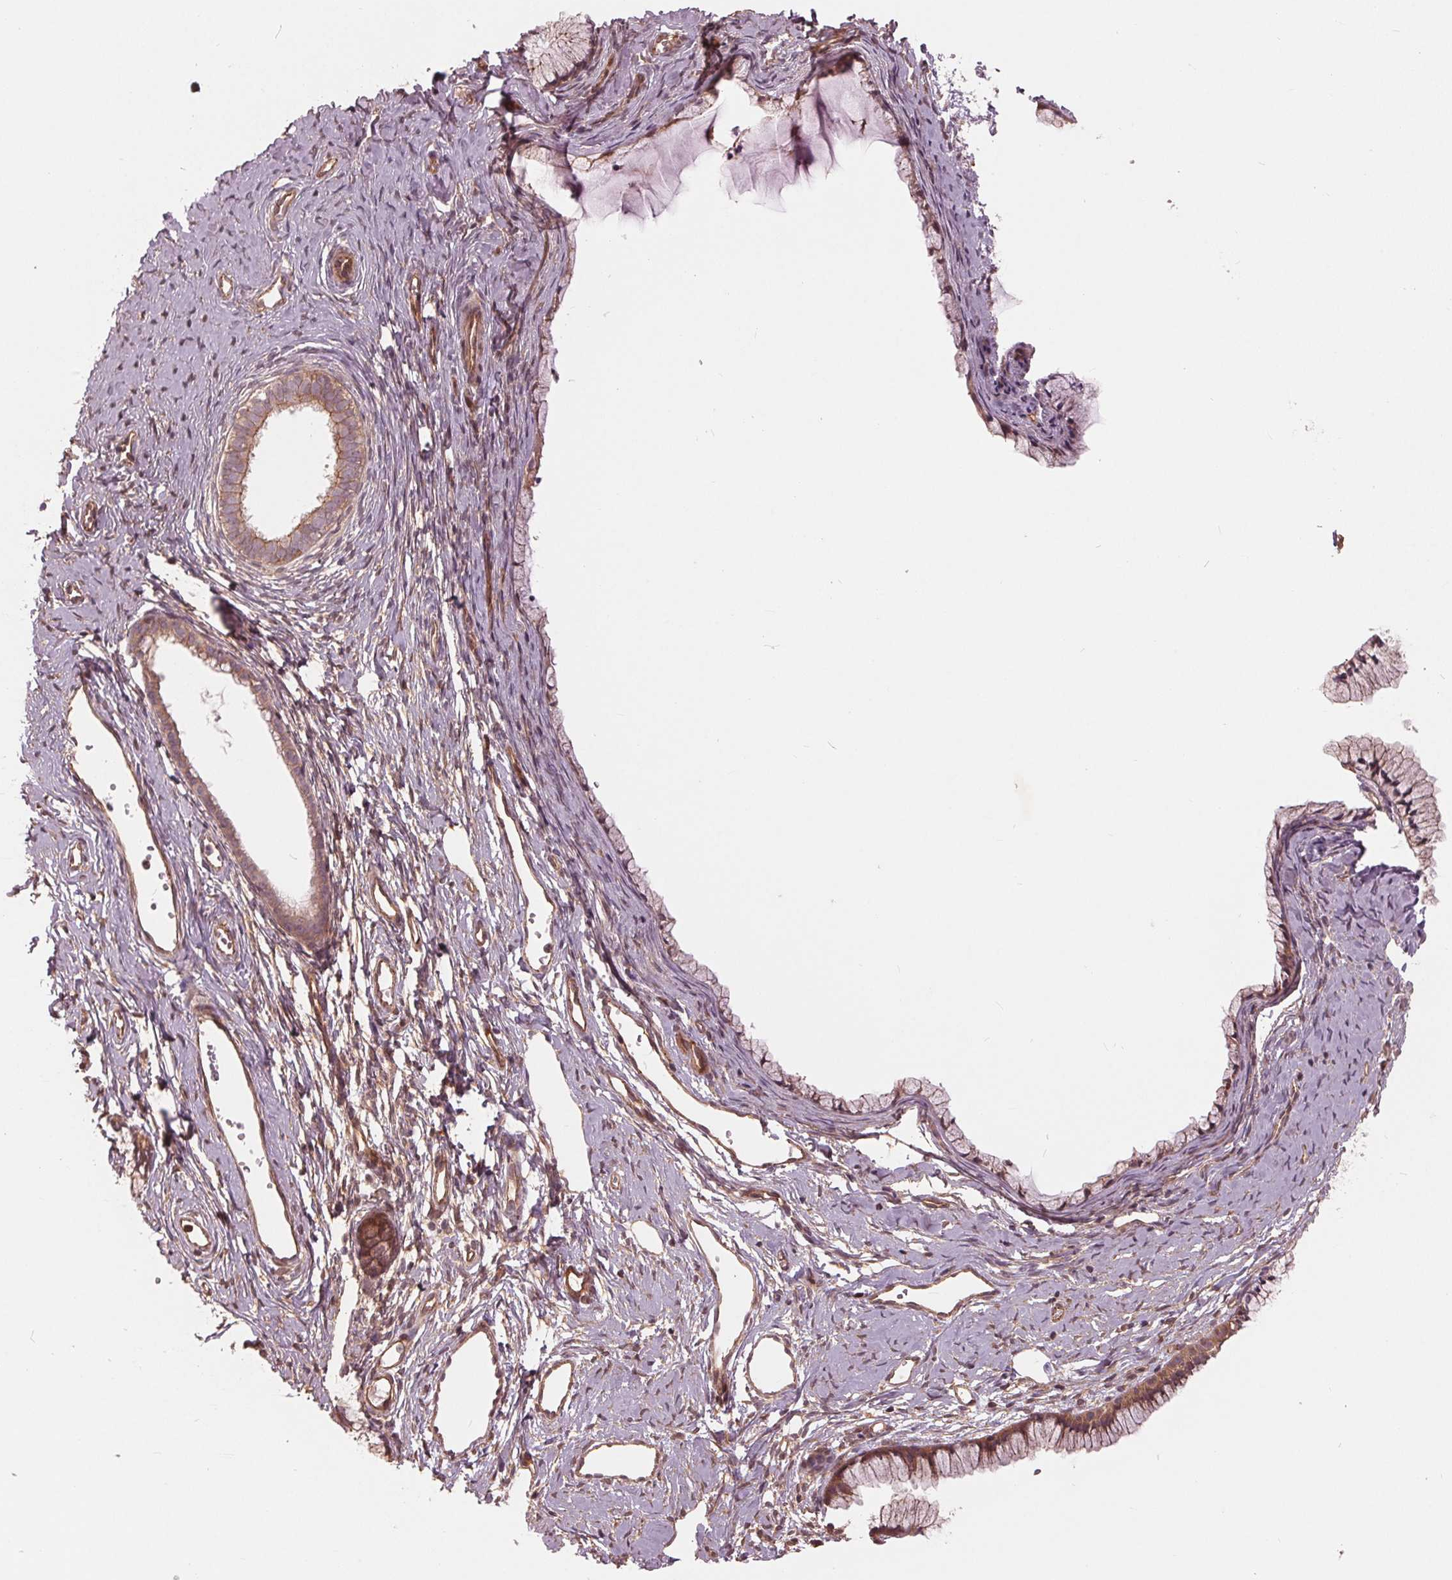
{"staining": {"intensity": "moderate", "quantity": "25%-75%", "location": "cytoplasmic/membranous"}, "tissue": "cervix", "cell_type": "Glandular cells", "image_type": "normal", "snomed": [{"axis": "morphology", "description": "Normal tissue, NOS"}, {"axis": "topography", "description": "Cervix"}], "caption": "Benign cervix was stained to show a protein in brown. There is medium levels of moderate cytoplasmic/membranous staining in about 25%-75% of glandular cells. The staining is performed using DAB brown chromogen to label protein expression. The nuclei are counter-stained blue using hematoxylin.", "gene": "TXNIP", "patient": {"sex": "female", "age": 40}}